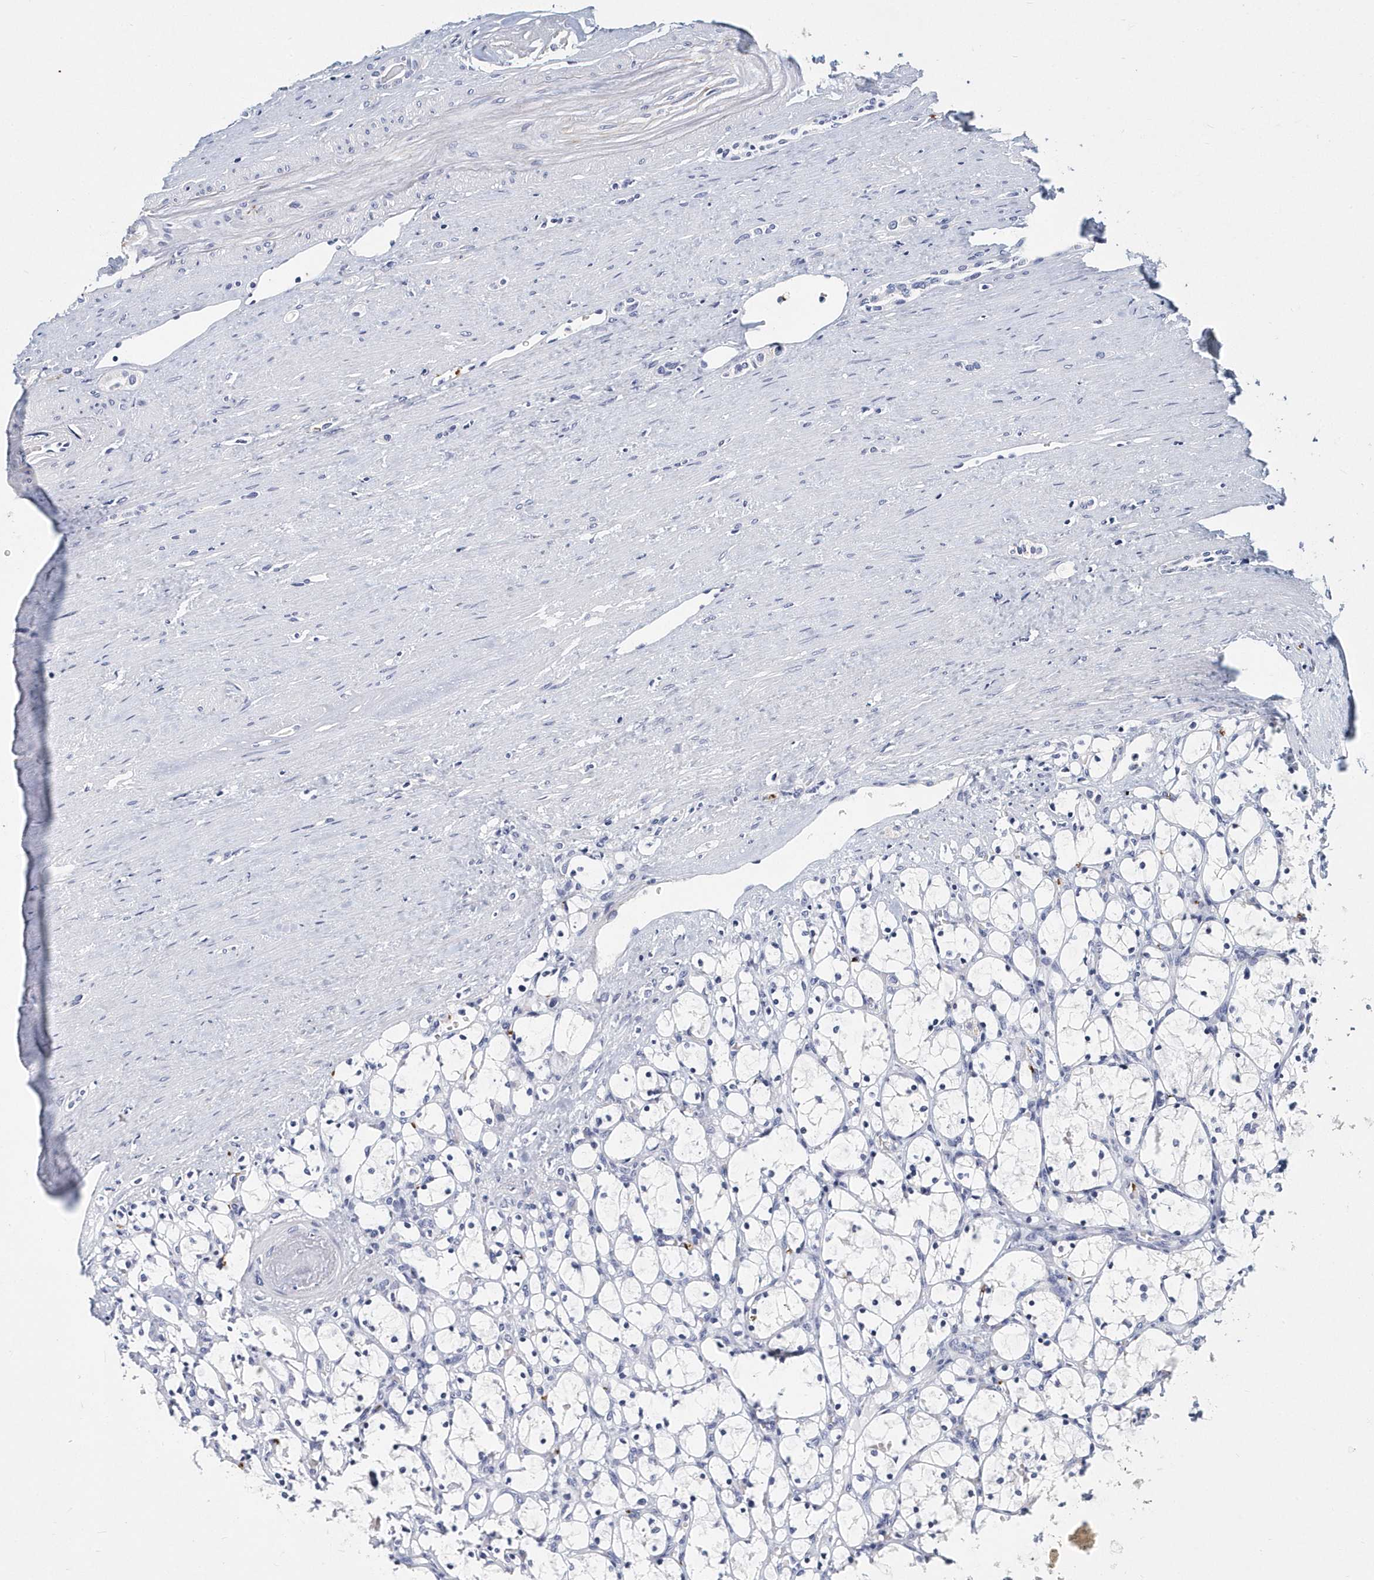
{"staining": {"intensity": "negative", "quantity": "none", "location": "none"}, "tissue": "renal cancer", "cell_type": "Tumor cells", "image_type": "cancer", "snomed": [{"axis": "morphology", "description": "Adenocarcinoma, NOS"}, {"axis": "topography", "description": "Kidney"}], "caption": "A micrograph of human renal cancer is negative for staining in tumor cells.", "gene": "ITGA2B", "patient": {"sex": "female", "age": 69}}